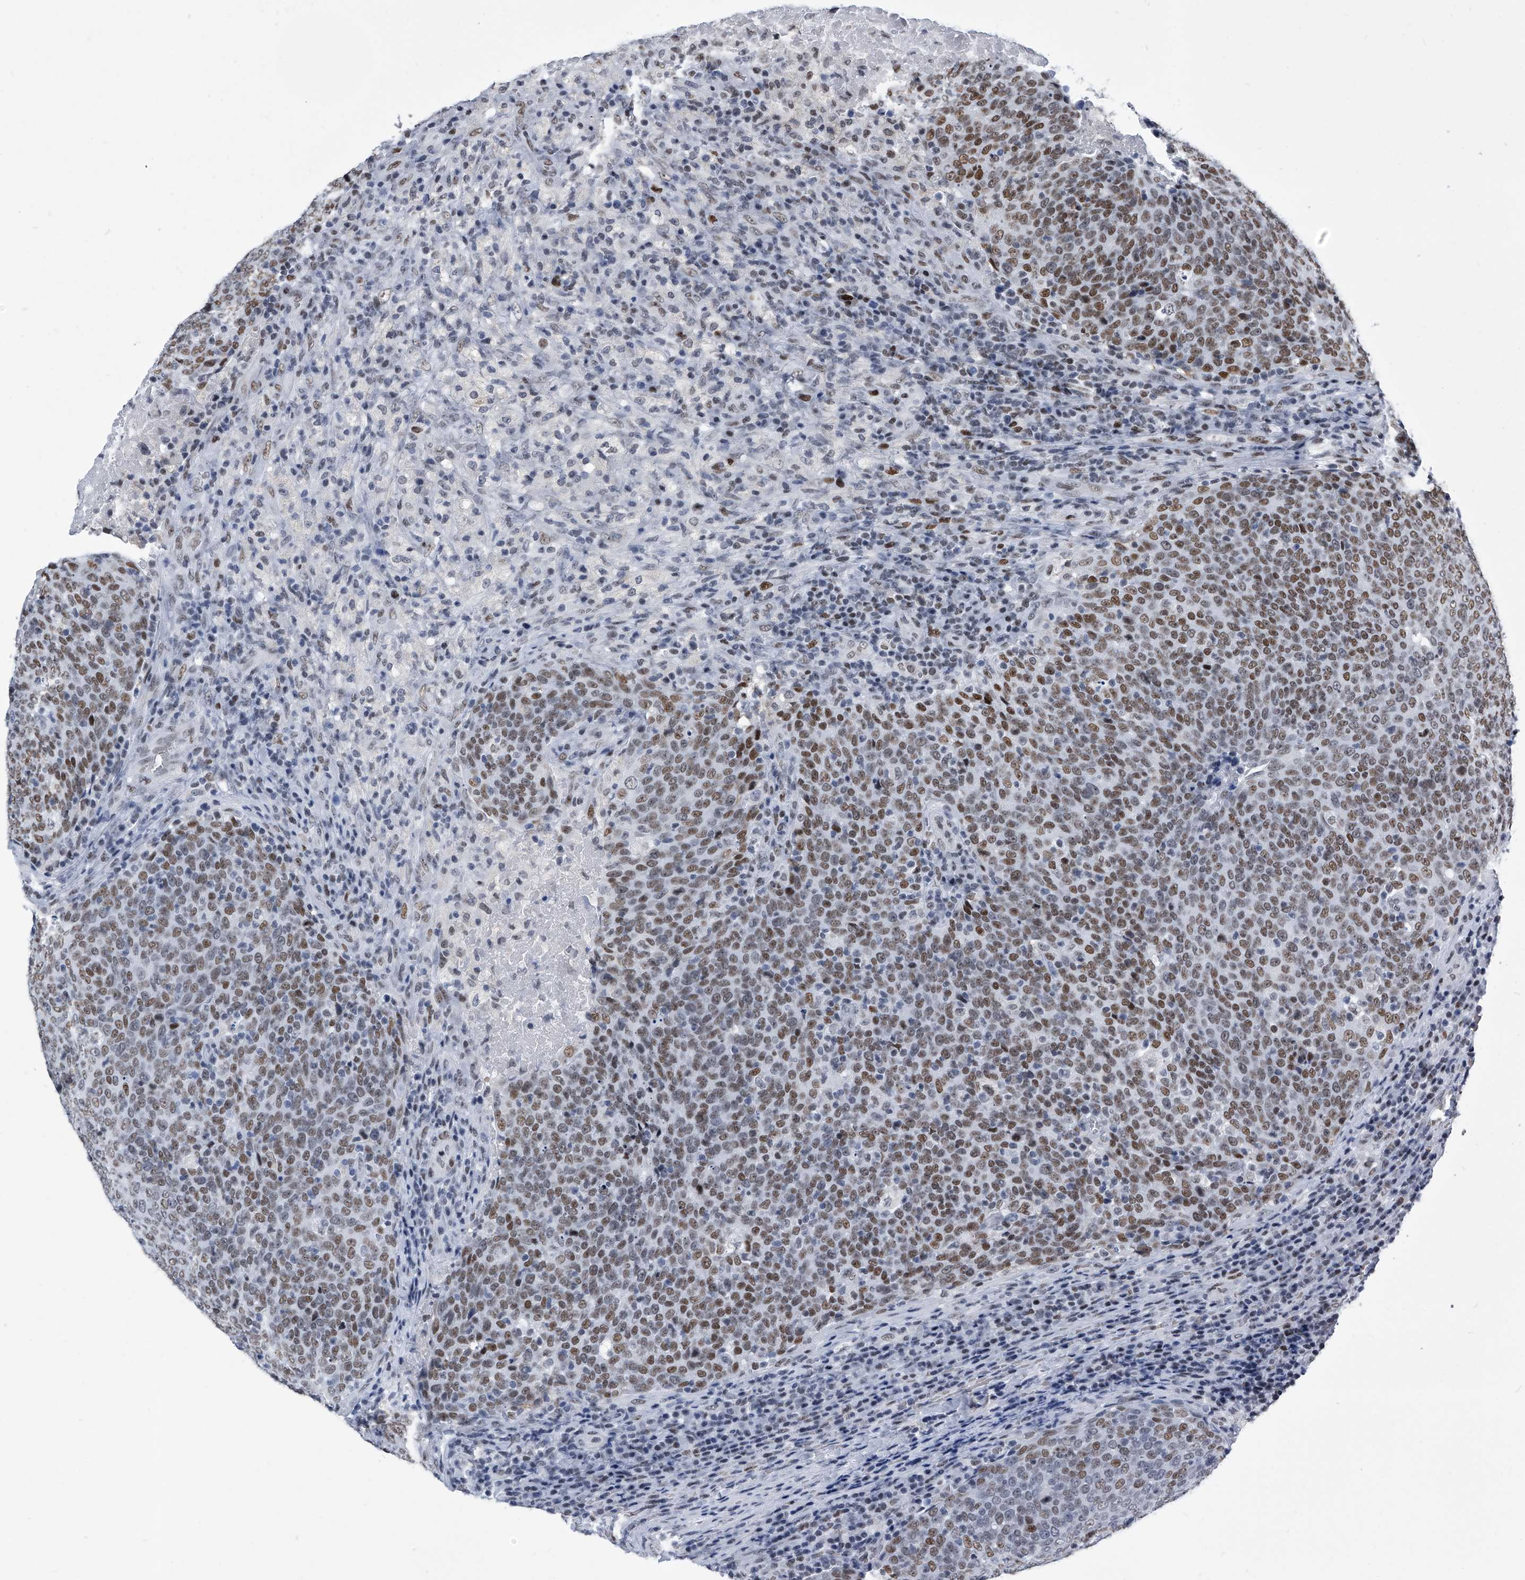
{"staining": {"intensity": "moderate", "quantity": ">75%", "location": "nuclear"}, "tissue": "head and neck cancer", "cell_type": "Tumor cells", "image_type": "cancer", "snomed": [{"axis": "morphology", "description": "Squamous cell carcinoma, NOS"}, {"axis": "morphology", "description": "Squamous cell carcinoma, metastatic, NOS"}, {"axis": "topography", "description": "Lymph node"}, {"axis": "topography", "description": "Head-Neck"}], "caption": "Immunohistochemical staining of head and neck cancer reveals moderate nuclear protein positivity in about >75% of tumor cells. The protein is shown in brown color, while the nuclei are stained blue.", "gene": "SIM2", "patient": {"sex": "male", "age": 62}}